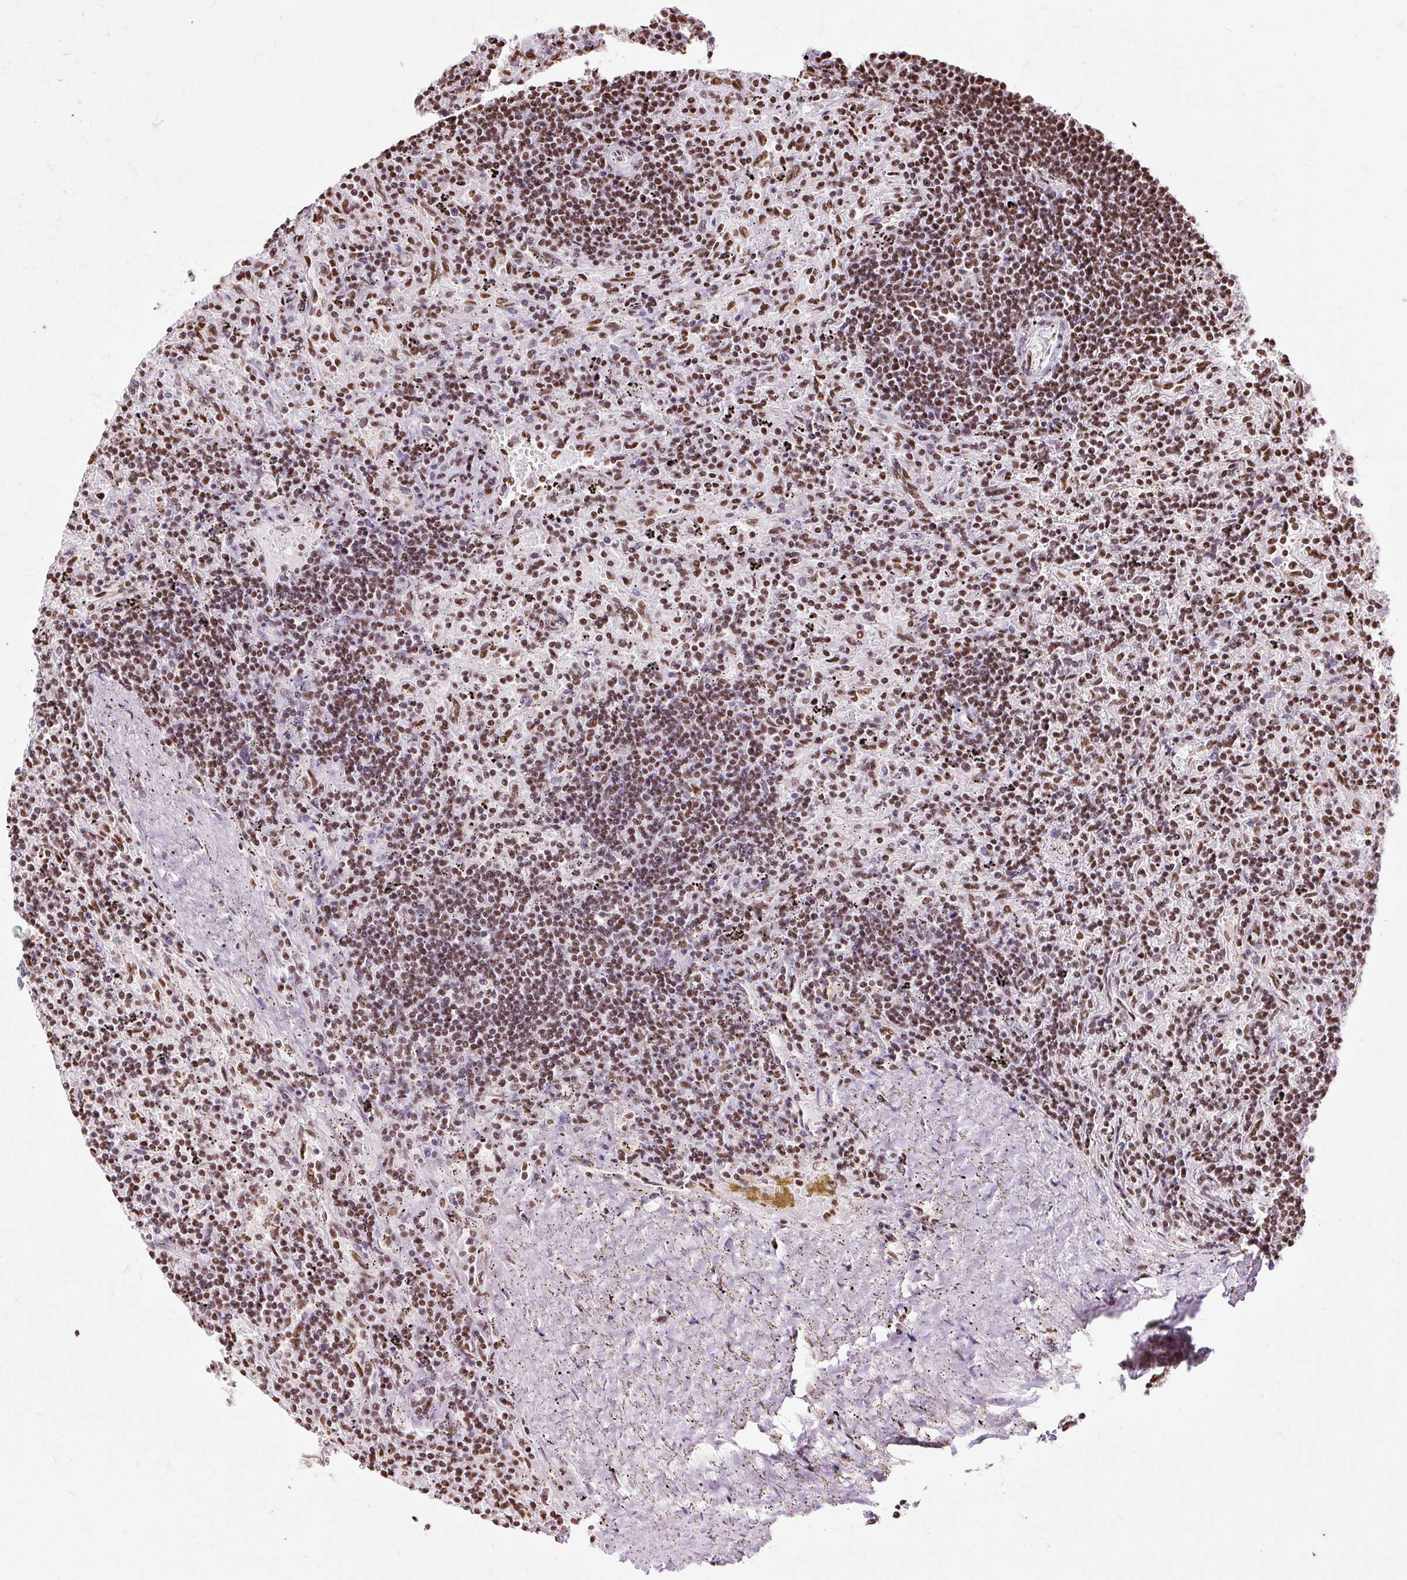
{"staining": {"intensity": "moderate", "quantity": "25%-75%", "location": "nuclear"}, "tissue": "lymphoma", "cell_type": "Tumor cells", "image_type": "cancer", "snomed": [{"axis": "morphology", "description": "Malignant lymphoma, non-Hodgkin's type, Low grade"}, {"axis": "topography", "description": "Spleen"}], "caption": "A brown stain highlights moderate nuclear expression of a protein in lymphoma tumor cells.", "gene": "XRCC6", "patient": {"sex": "male", "age": 76}}